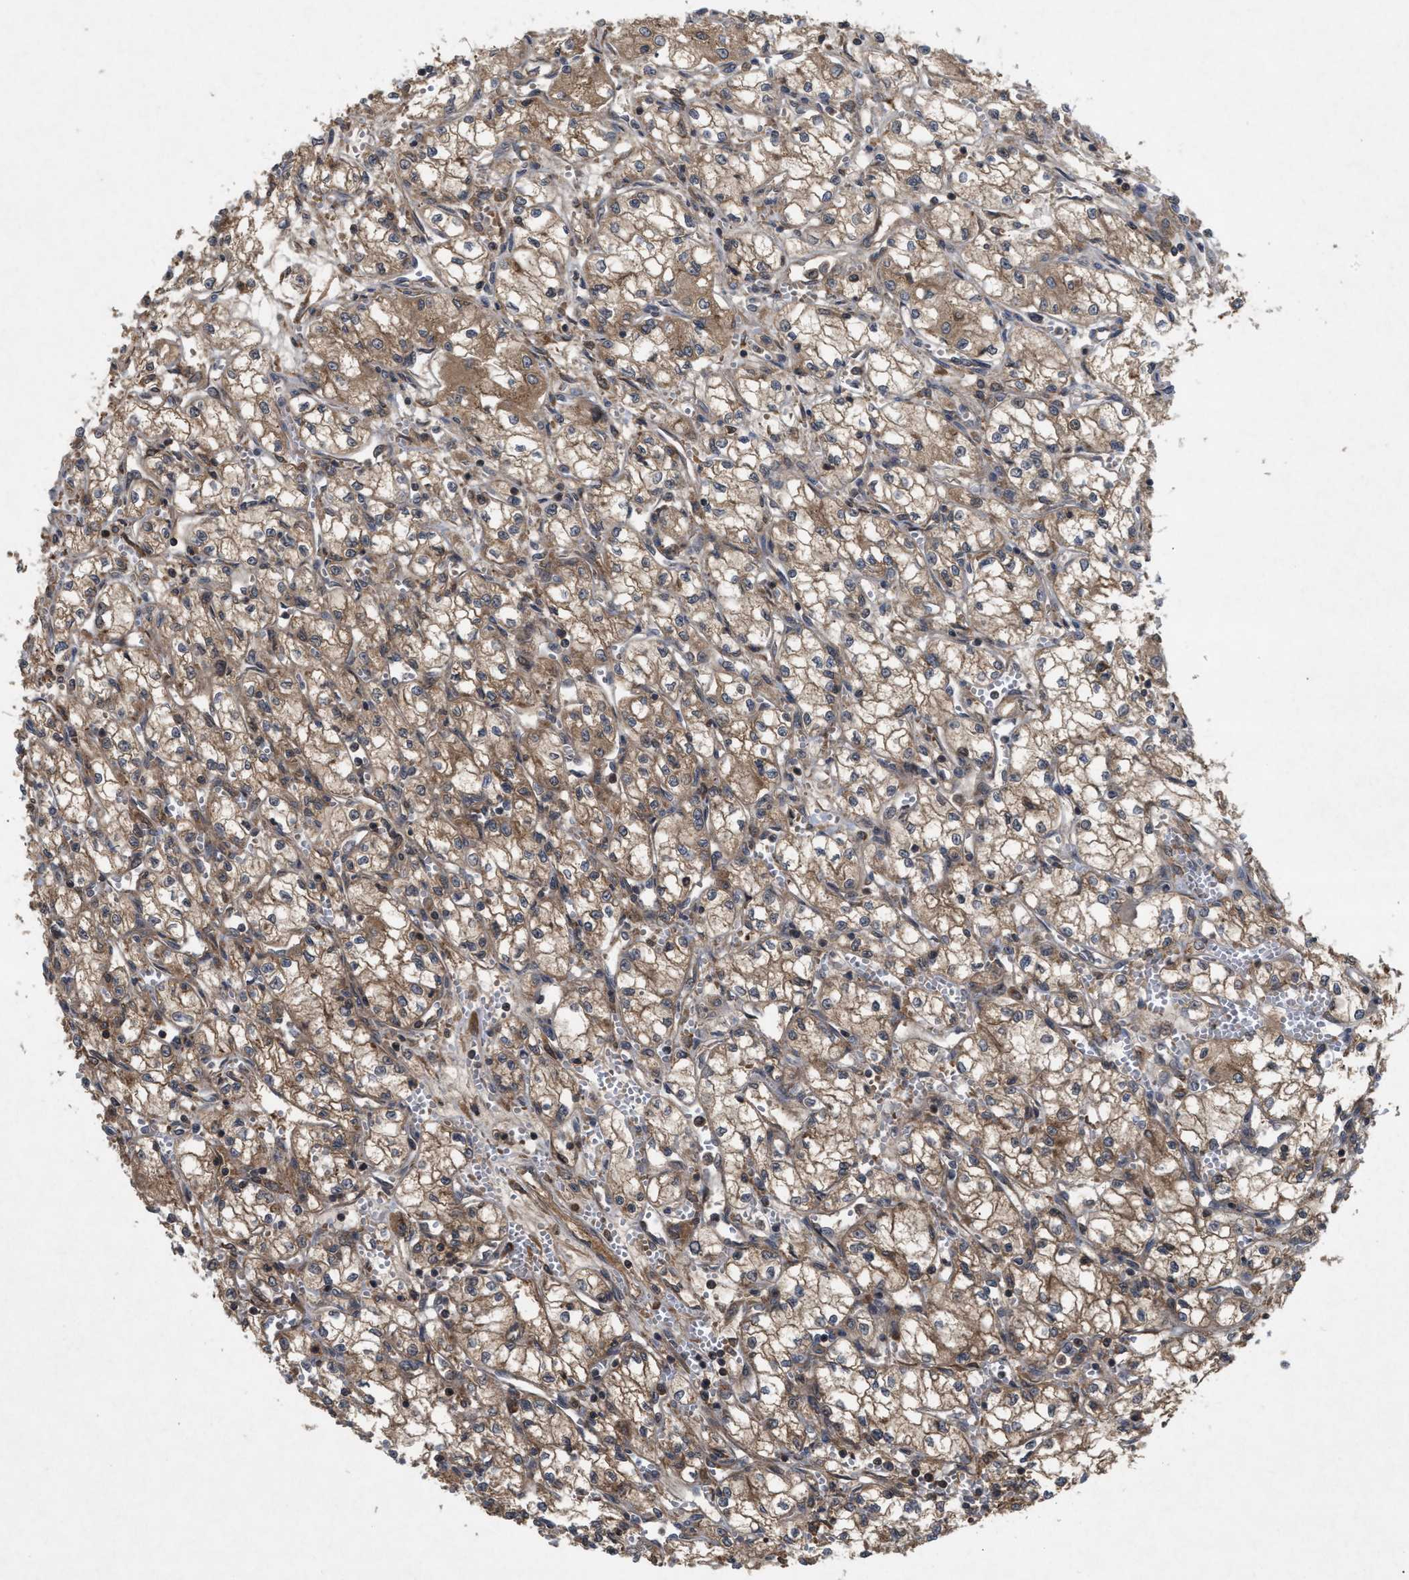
{"staining": {"intensity": "moderate", "quantity": ">75%", "location": "cytoplasmic/membranous"}, "tissue": "renal cancer", "cell_type": "Tumor cells", "image_type": "cancer", "snomed": [{"axis": "morphology", "description": "Normal tissue, NOS"}, {"axis": "morphology", "description": "Adenocarcinoma, NOS"}, {"axis": "topography", "description": "Kidney"}], "caption": "This micrograph displays immunohistochemistry staining of human renal cancer (adenocarcinoma), with medium moderate cytoplasmic/membranous expression in approximately >75% of tumor cells.", "gene": "RAB2A", "patient": {"sex": "male", "age": 59}}